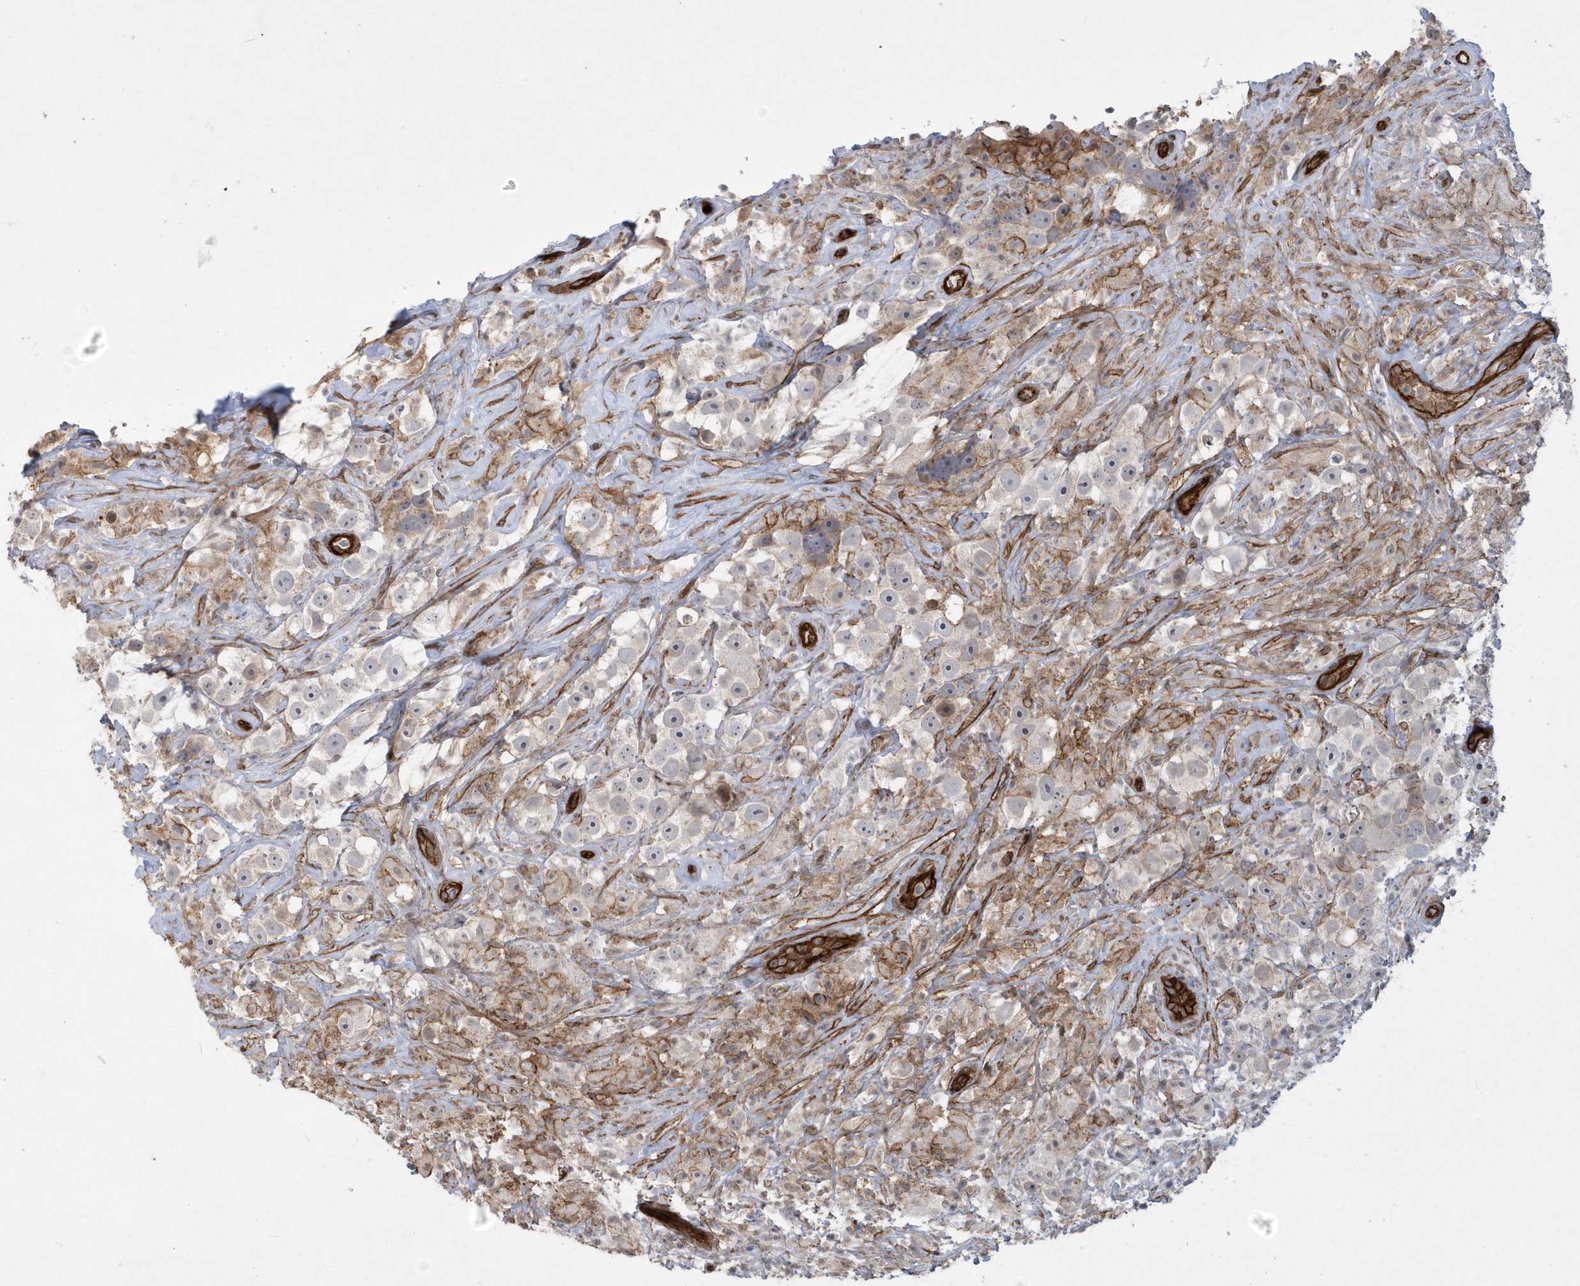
{"staining": {"intensity": "negative", "quantity": "none", "location": "none"}, "tissue": "testis cancer", "cell_type": "Tumor cells", "image_type": "cancer", "snomed": [{"axis": "morphology", "description": "Seminoma, NOS"}, {"axis": "topography", "description": "Testis"}], "caption": "DAB (3,3'-diaminobenzidine) immunohistochemical staining of testis cancer (seminoma) shows no significant expression in tumor cells. The staining was performed using DAB to visualize the protein expression in brown, while the nuclei were stained in blue with hematoxylin (Magnification: 20x).", "gene": "RAI14", "patient": {"sex": "male", "age": 49}}